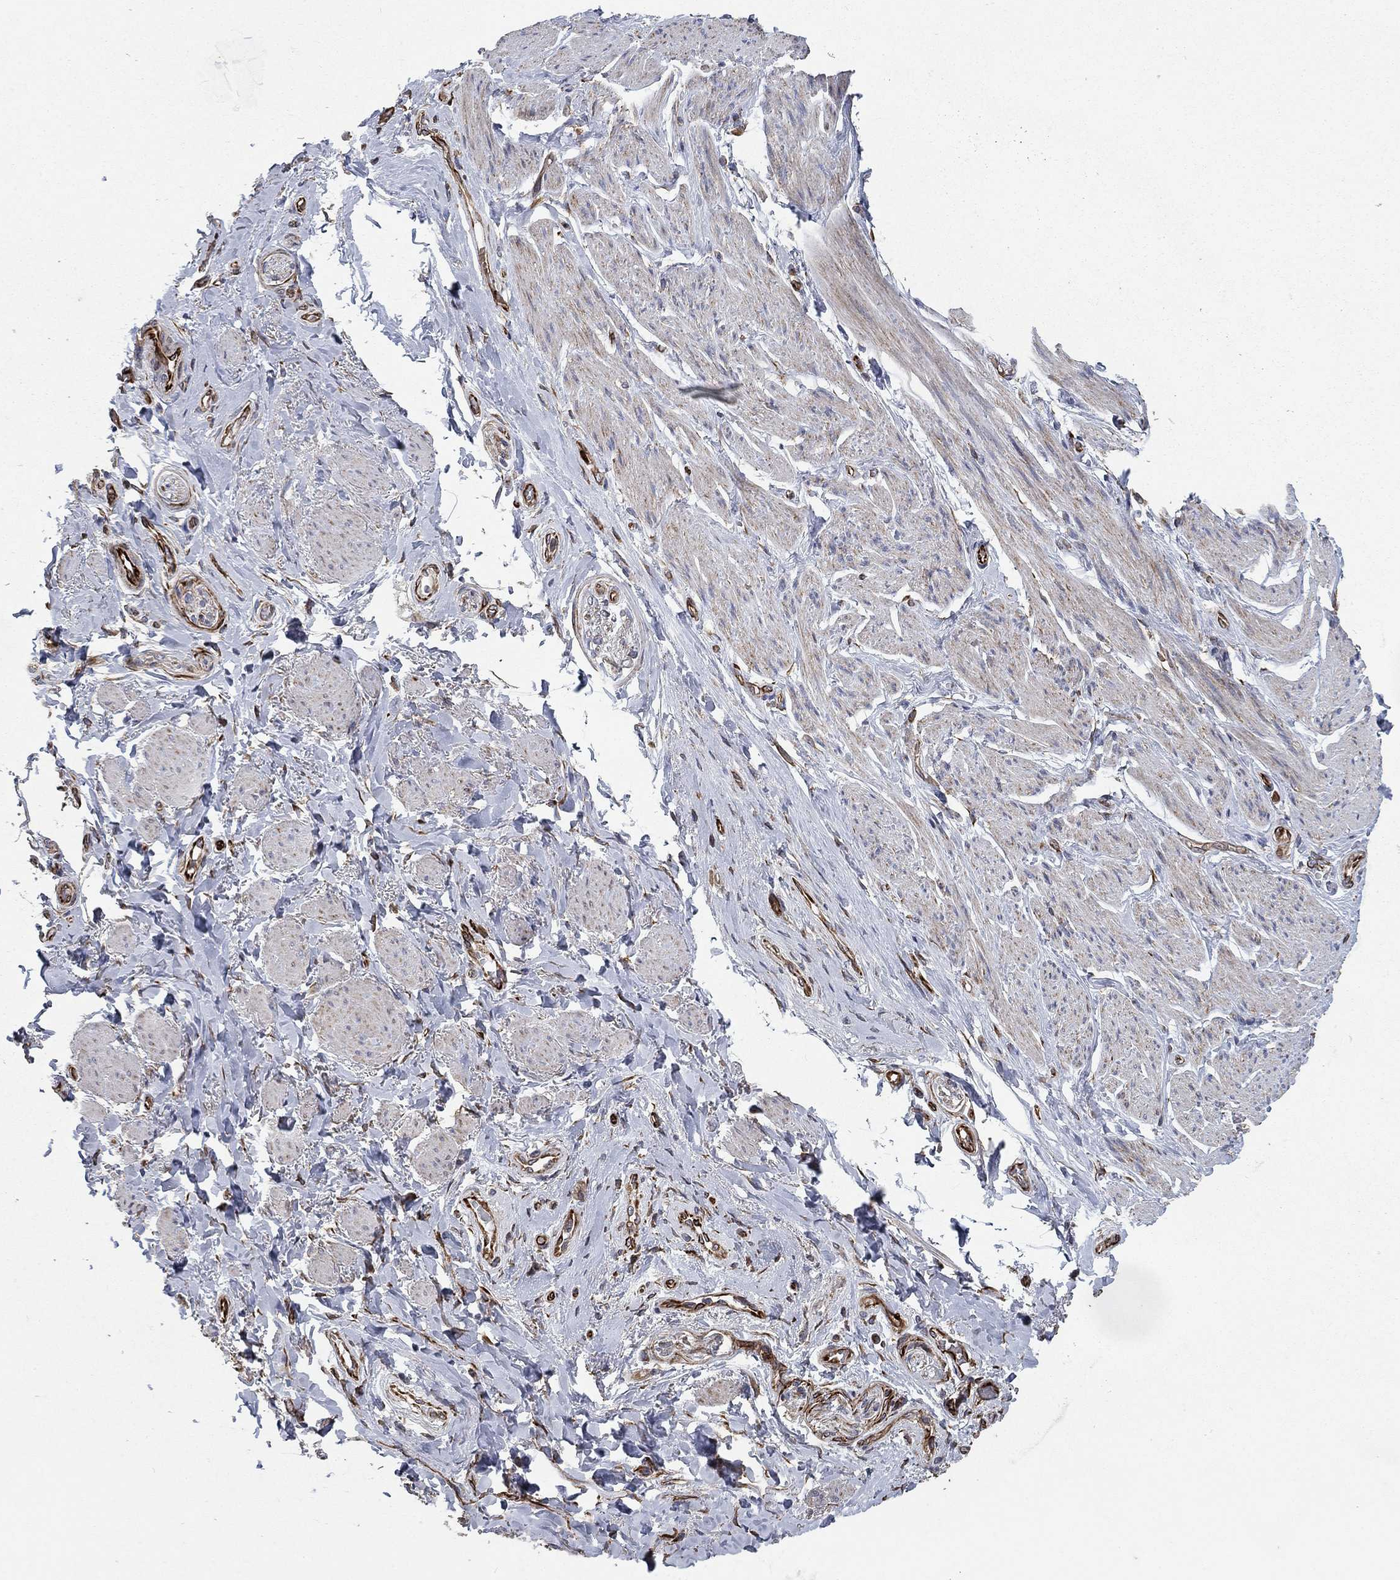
{"staining": {"intensity": "negative", "quantity": "none", "location": "none"}, "tissue": "soft tissue", "cell_type": "Fibroblasts", "image_type": "normal", "snomed": [{"axis": "morphology", "description": "Normal tissue, NOS"}, {"axis": "topography", "description": "Skeletal muscle"}, {"axis": "topography", "description": "Anal"}, {"axis": "topography", "description": "Peripheral nerve tissue"}], "caption": "Fibroblasts are negative for protein expression in benign human soft tissue.", "gene": "NDUFC1", "patient": {"sex": "male", "age": 53}}